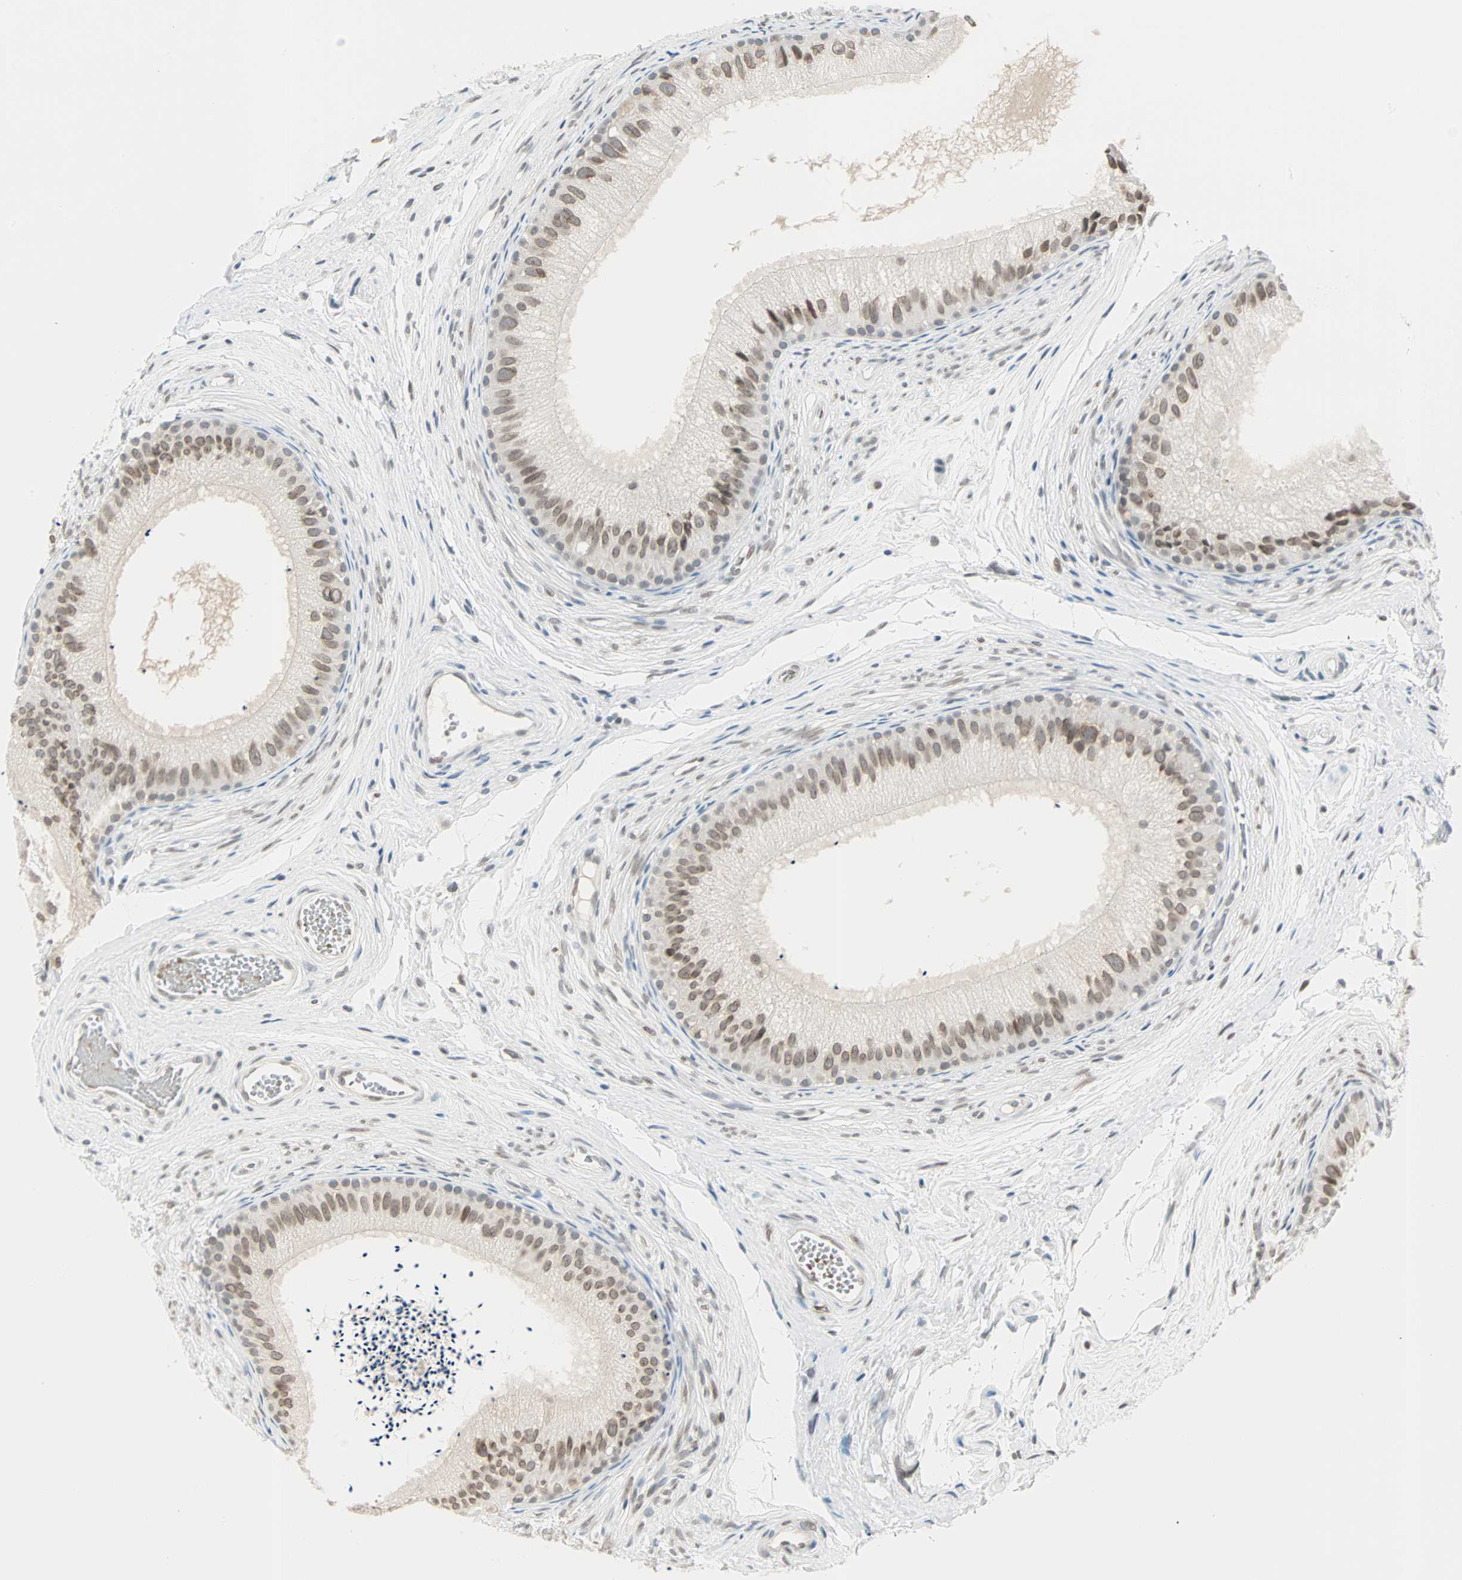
{"staining": {"intensity": "weak", "quantity": "25%-75%", "location": "cytoplasmic/membranous,nuclear"}, "tissue": "epididymis", "cell_type": "Glandular cells", "image_type": "normal", "snomed": [{"axis": "morphology", "description": "Normal tissue, NOS"}, {"axis": "topography", "description": "Epididymis"}], "caption": "Protein staining shows weak cytoplasmic/membranous,nuclear staining in approximately 25%-75% of glandular cells in unremarkable epididymis.", "gene": "BCAN", "patient": {"sex": "male", "age": 56}}